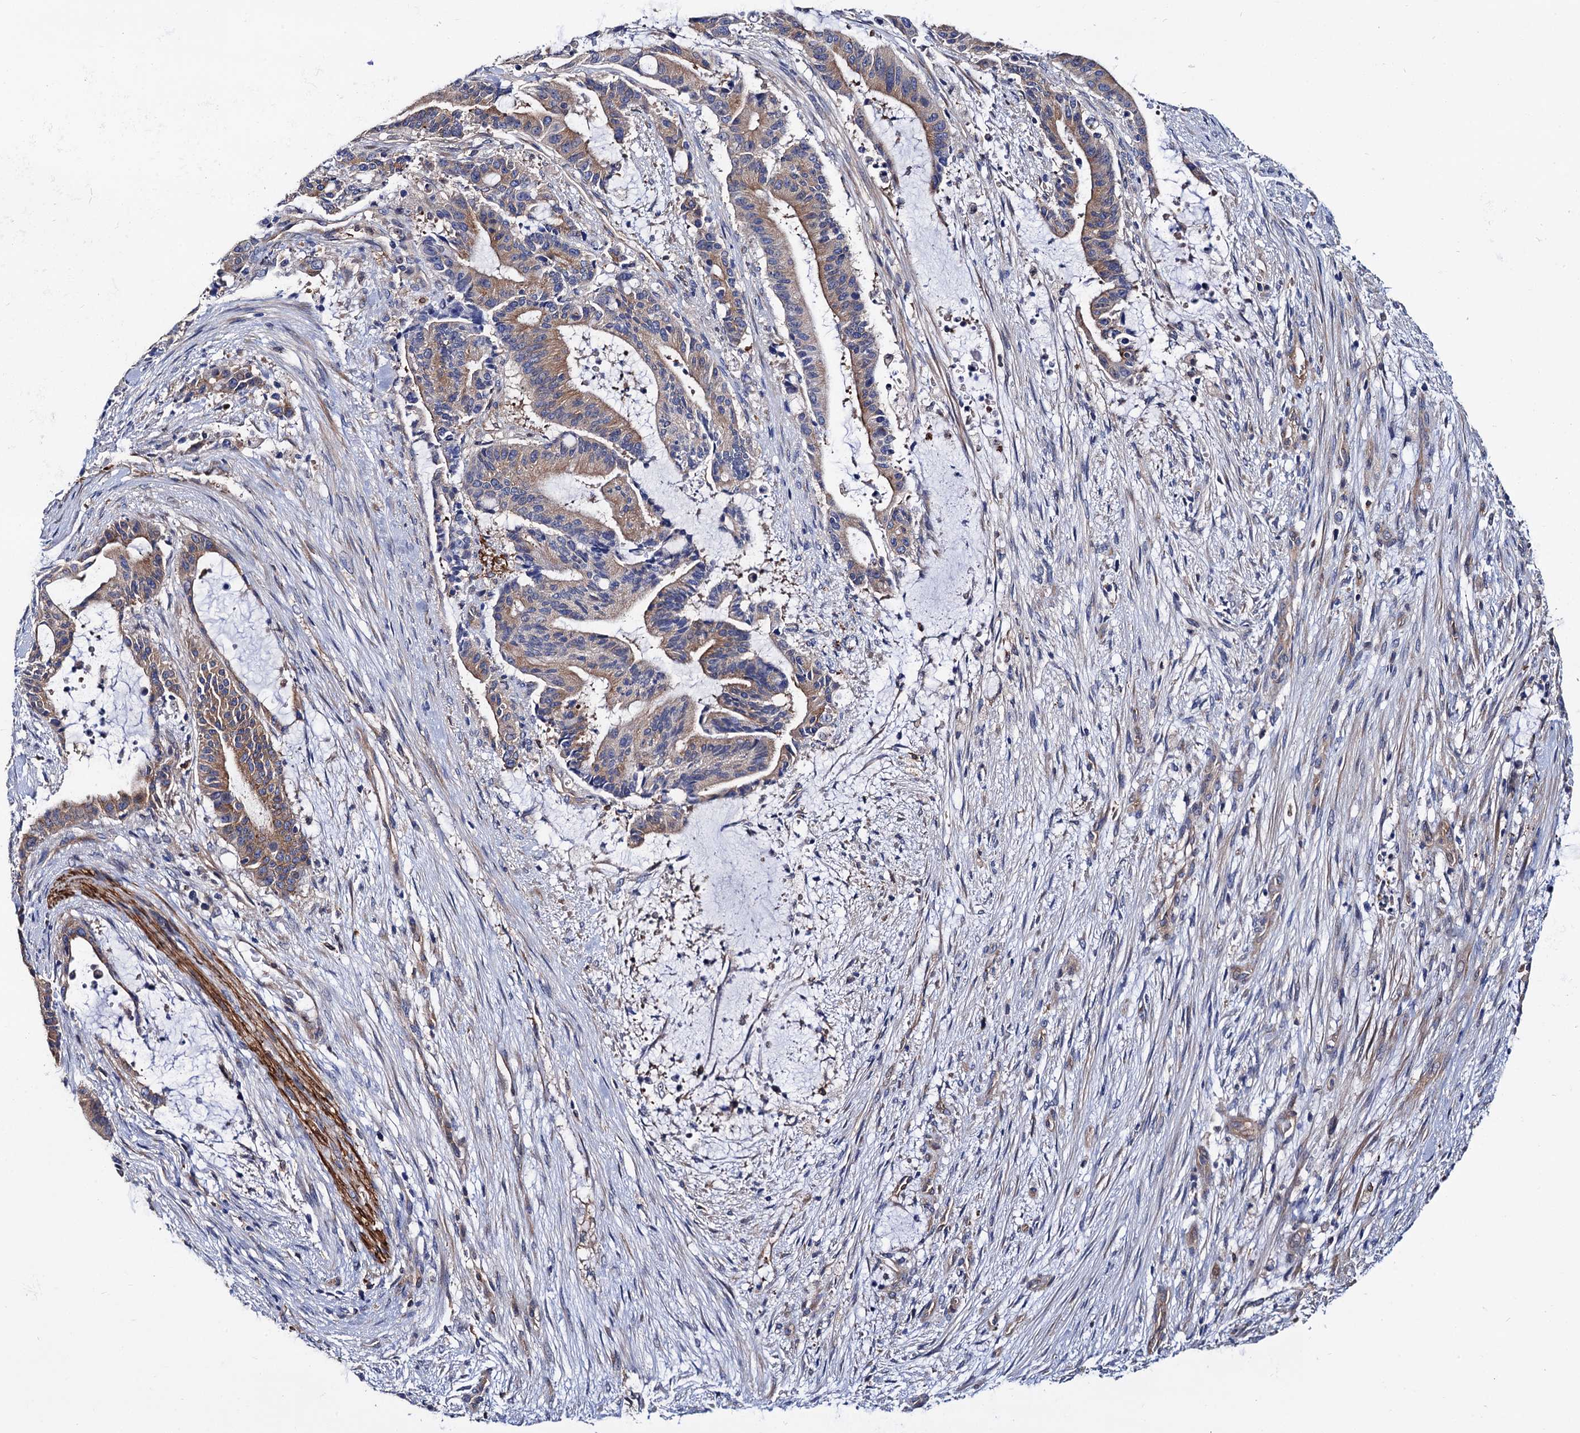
{"staining": {"intensity": "moderate", "quantity": ">75%", "location": "cytoplasmic/membranous"}, "tissue": "liver cancer", "cell_type": "Tumor cells", "image_type": "cancer", "snomed": [{"axis": "morphology", "description": "Normal tissue, NOS"}, {"axis": "morphology", "description": "Cholangiocarcinoma"}, {"axis": "topography", "description": "Liver"}, {"axis": "topography", "description": "Peripheral nerve tissue"}], "caption": "A high-resolution image shows immunohistochemistry (IHC) staining of liver cholangiocarcinoma, which shows moderate cytoplasmic/membranous staining in about >75% of tumor cells.", "gene": "ZDHHC18", "patient": {"sex": "female", "age": 73}}